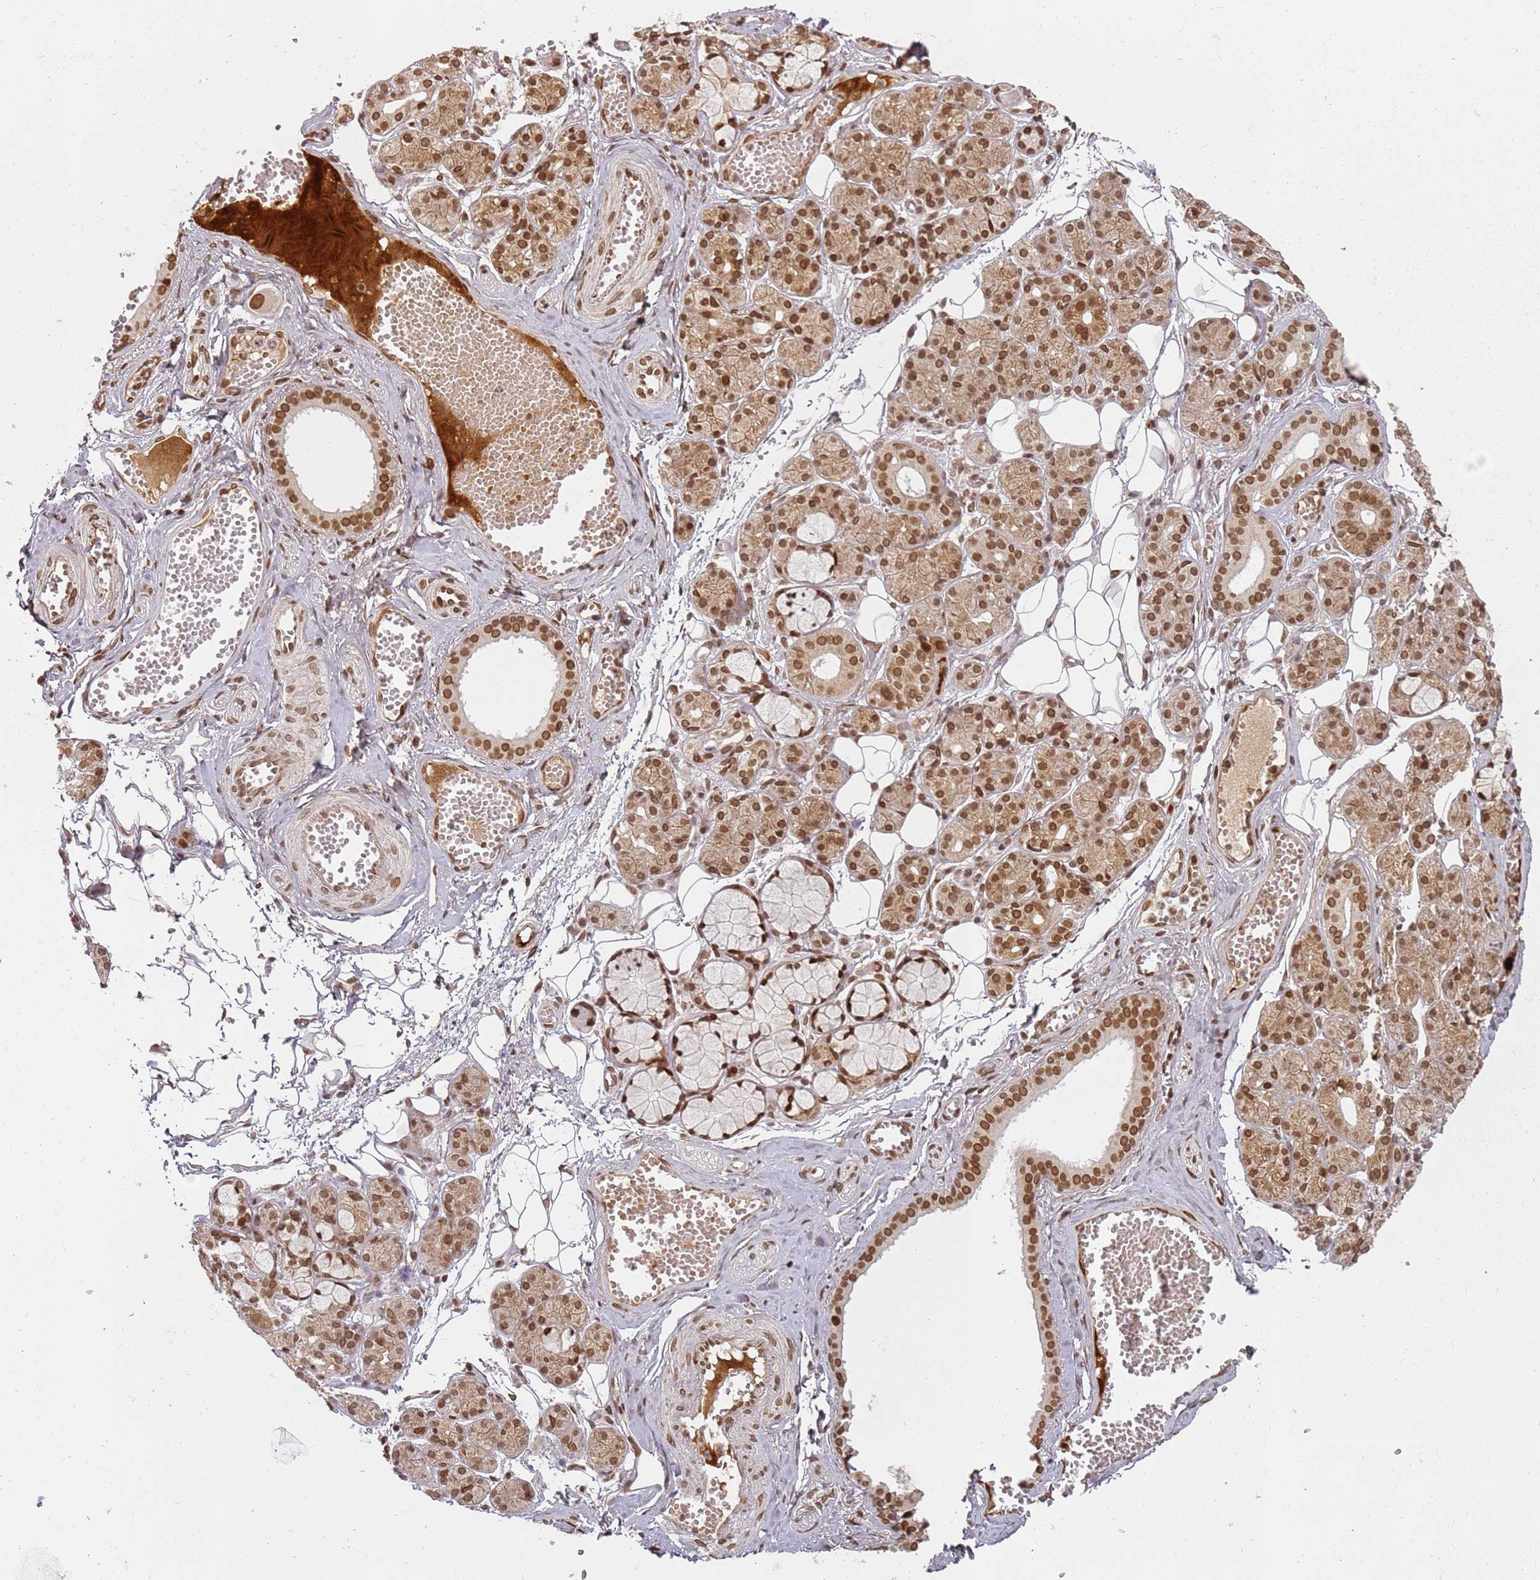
{"staining": {"intensity": "strong", "quantity": ">75%", "location": "cytoplasmic/membranous,nuclear"}, "tissue": "salivary gland", "cell_type": "Glandular cells", "image_type": "normal", "snomed": [{"axis": "morphology", "description": "Normal tissue, NOS"}, {"axis": "topography", "description": "Salivary gland"}], "caption": "Immunohistochemical staining of unremarkable human salivary gland reveals high levels of strong cytoplasmic/membranous,nuclear expression in approximately >75% of glandular cells. The protein is stained brown, and the nuclei are stained in blue (DAB (3,3'-diaminobenzidine) IHC with brightfield microscopy, high magnification).", "gene": "TENT4A", "patient": {"sex": "male", "age": 63}}